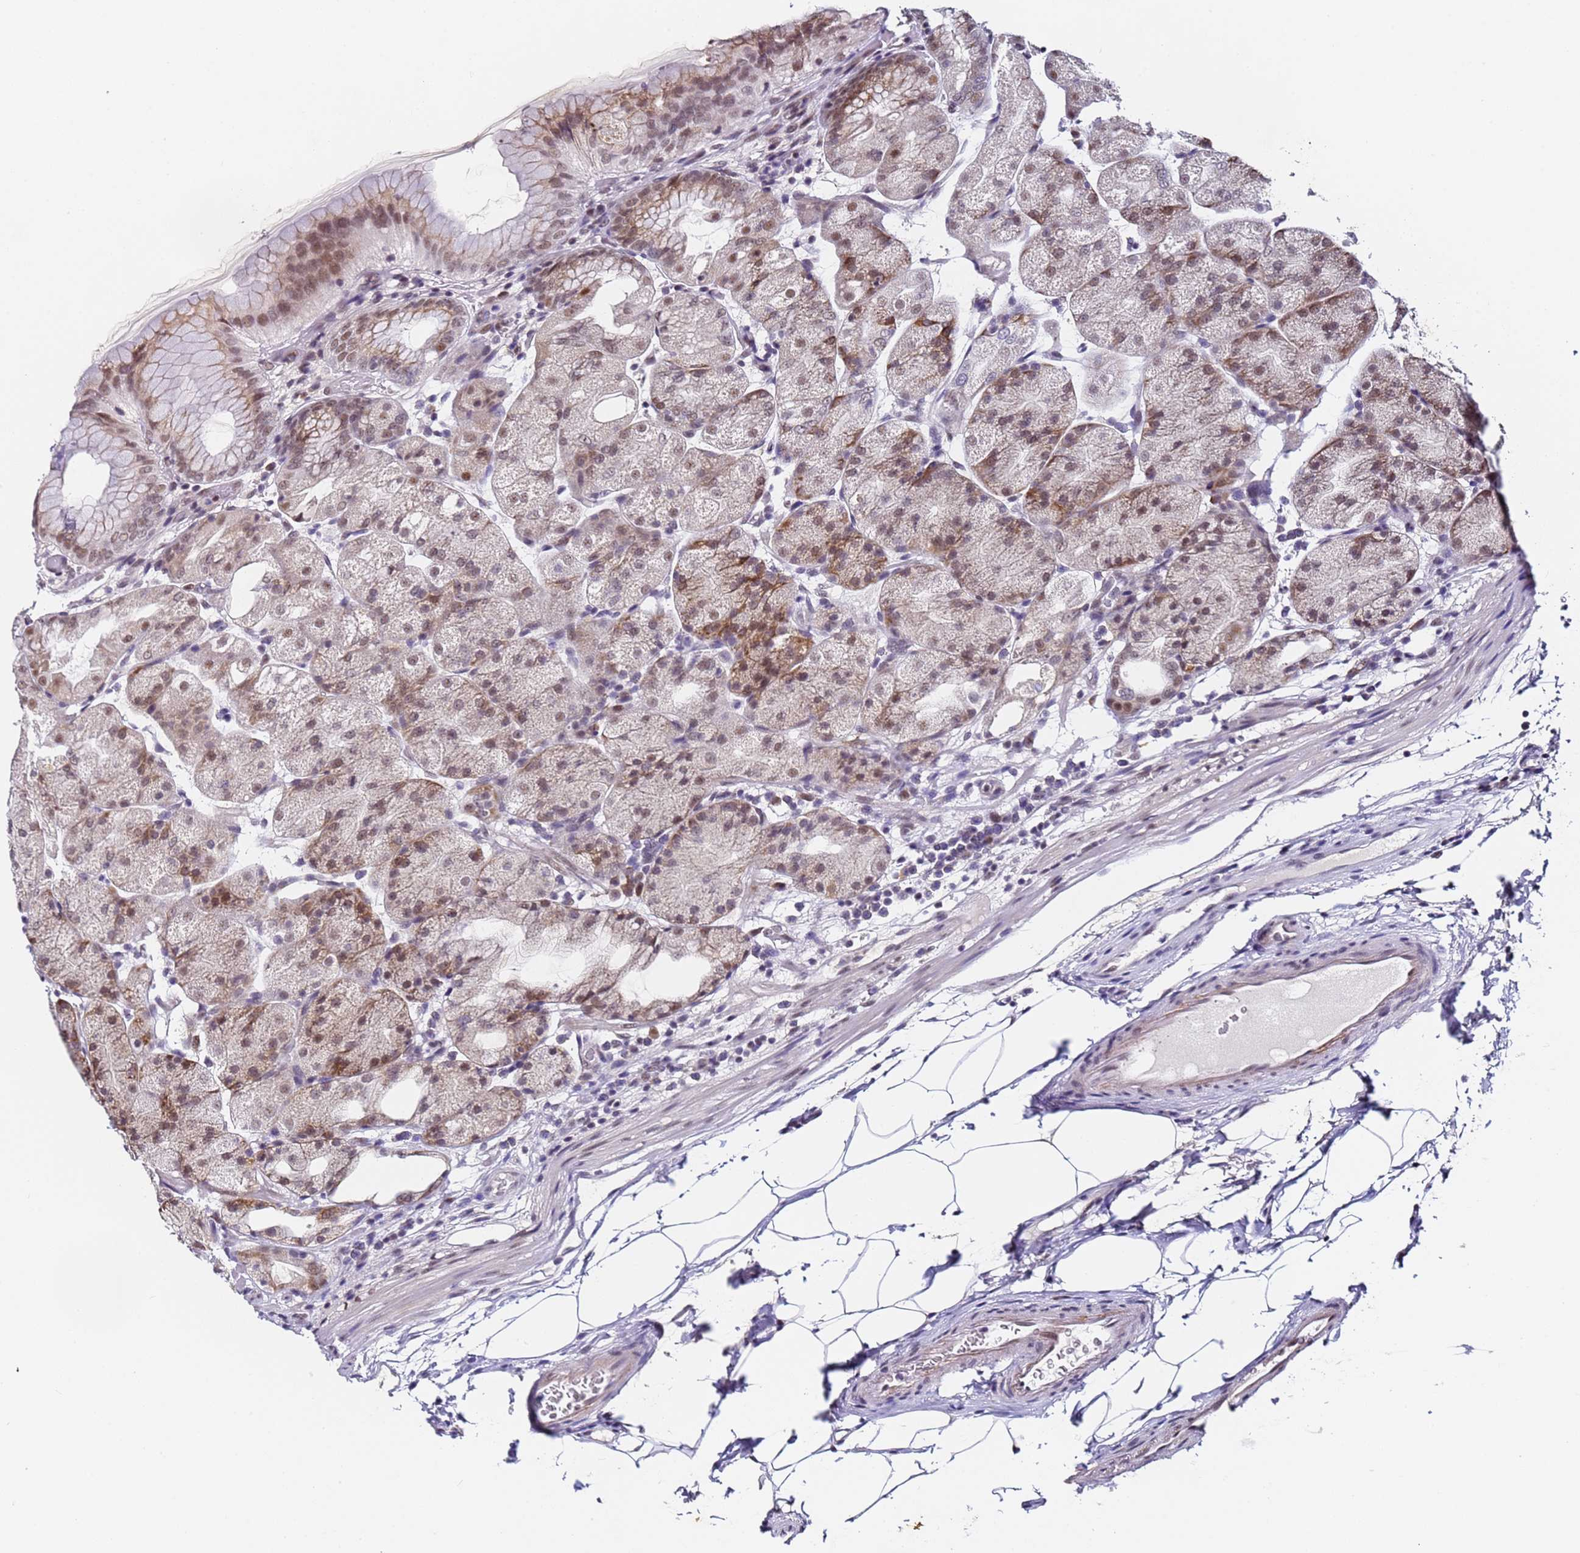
{"staining": {"intensity": "moderate", "quantity": "25%-75%", "location": "nuclear"}, "tissue": "stomach", "cell_type": "Glandular cells", "image_type": "normal", "snomed": [{"axis": "morphology", "description": "Normal tissue, NOS"}, {"axis": "topography", "description": "Stomach, upper"}, {"axis": "topography", "description": "Stomach, lower"}], "caption": "Brown immunohistochemical staining in benign stomach demonstrates moderate nuclear positivity in approximately 25%-75% of glandular cells.", "gene": "FNBP4", "patient": {"sex": "male", "age": 62}}